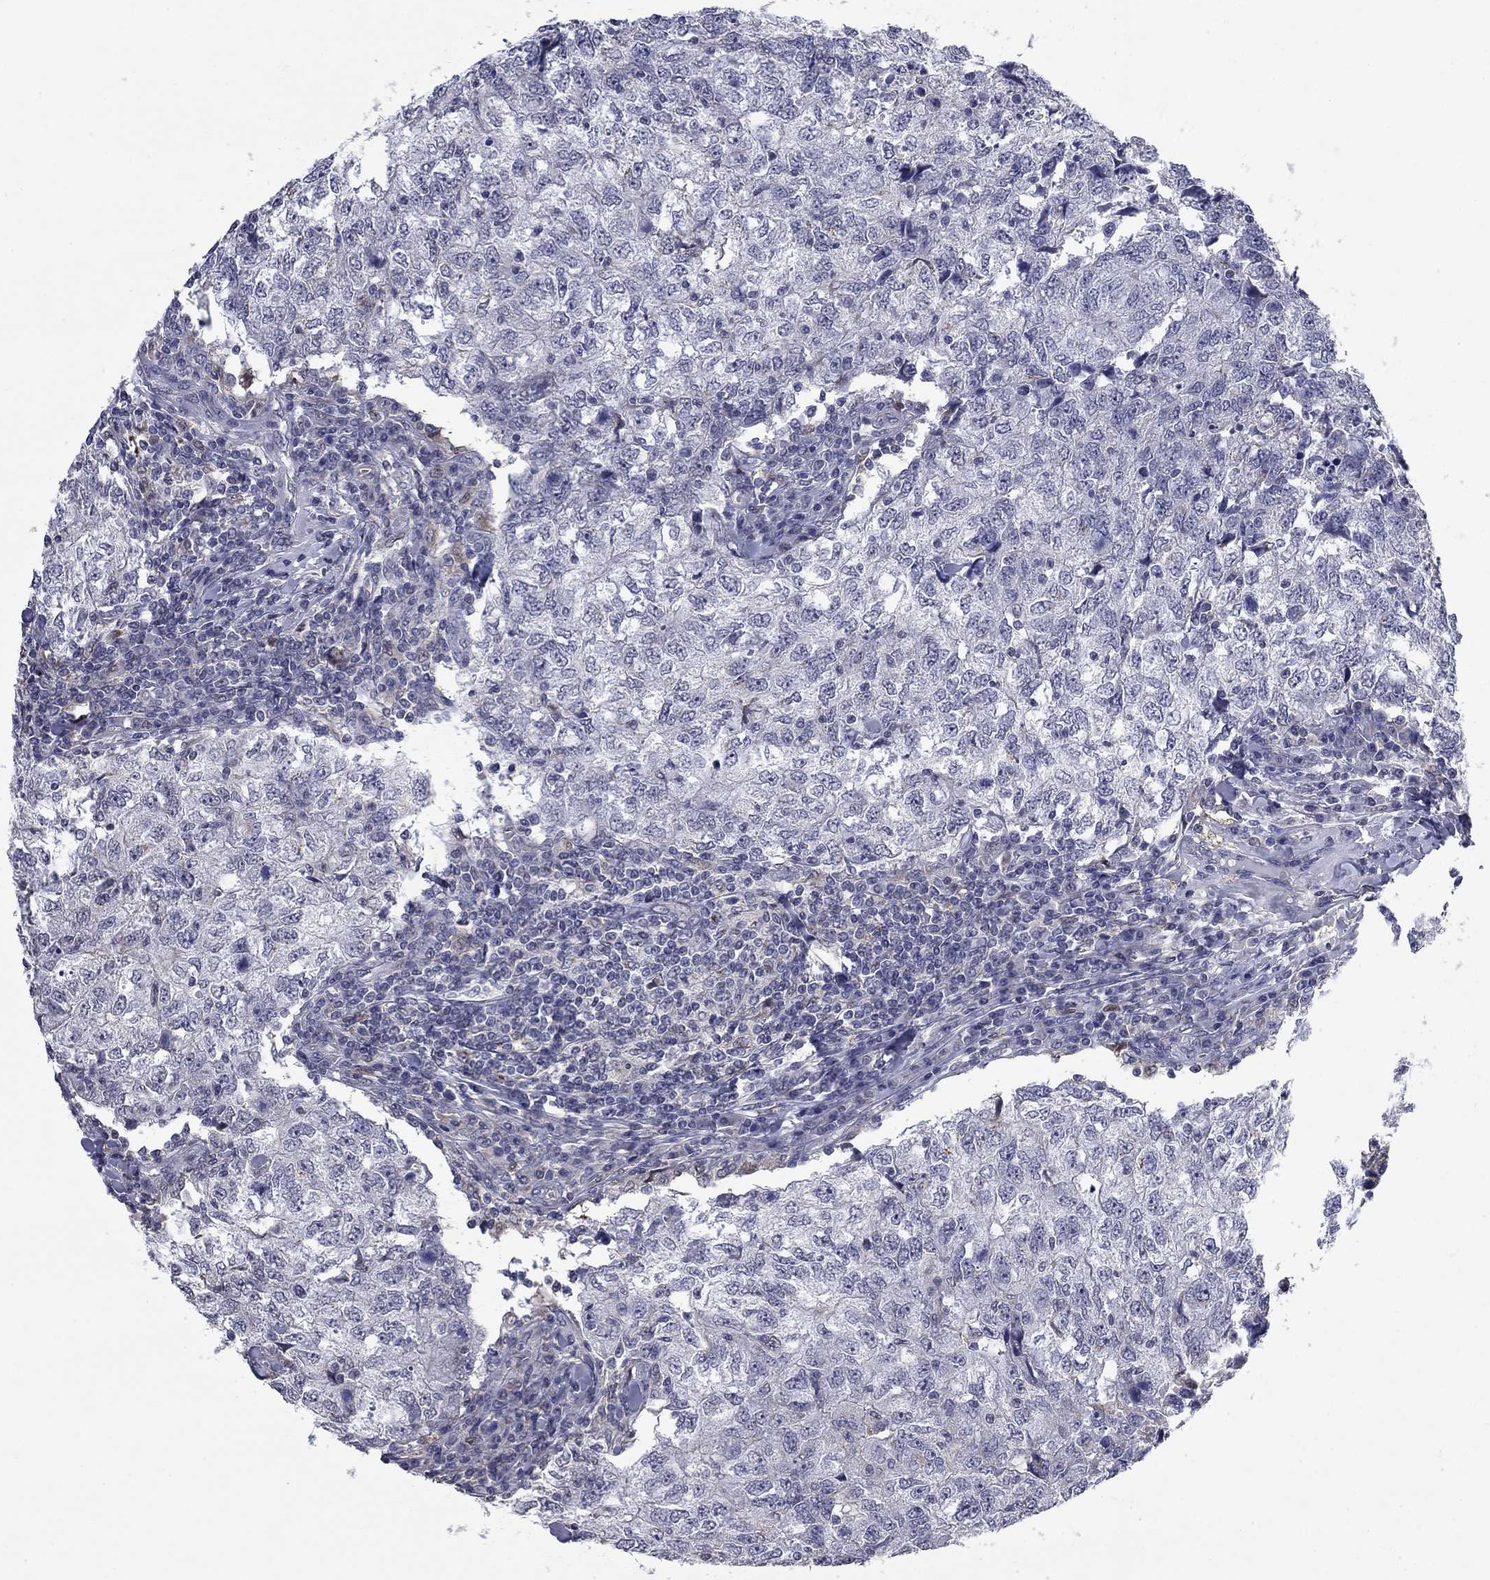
{"staining": {"intensity": "negative", "quantity": "none", "location": "none"}, "tissue": "breast cancer", "cell_type": "Tumor cells", "image_type": "cancer", "snomed": [{"axis": "morphology", "description": "Duct carcinoma"}, {"axis": "topography", "description": "Breast"}], "caption": "Protein analysis of invasive ductal carcinoma (breast) displays no significant positivity in tumor cells.", "gene": "HTR4", "patient": {"sex": "female", "age": 30}}